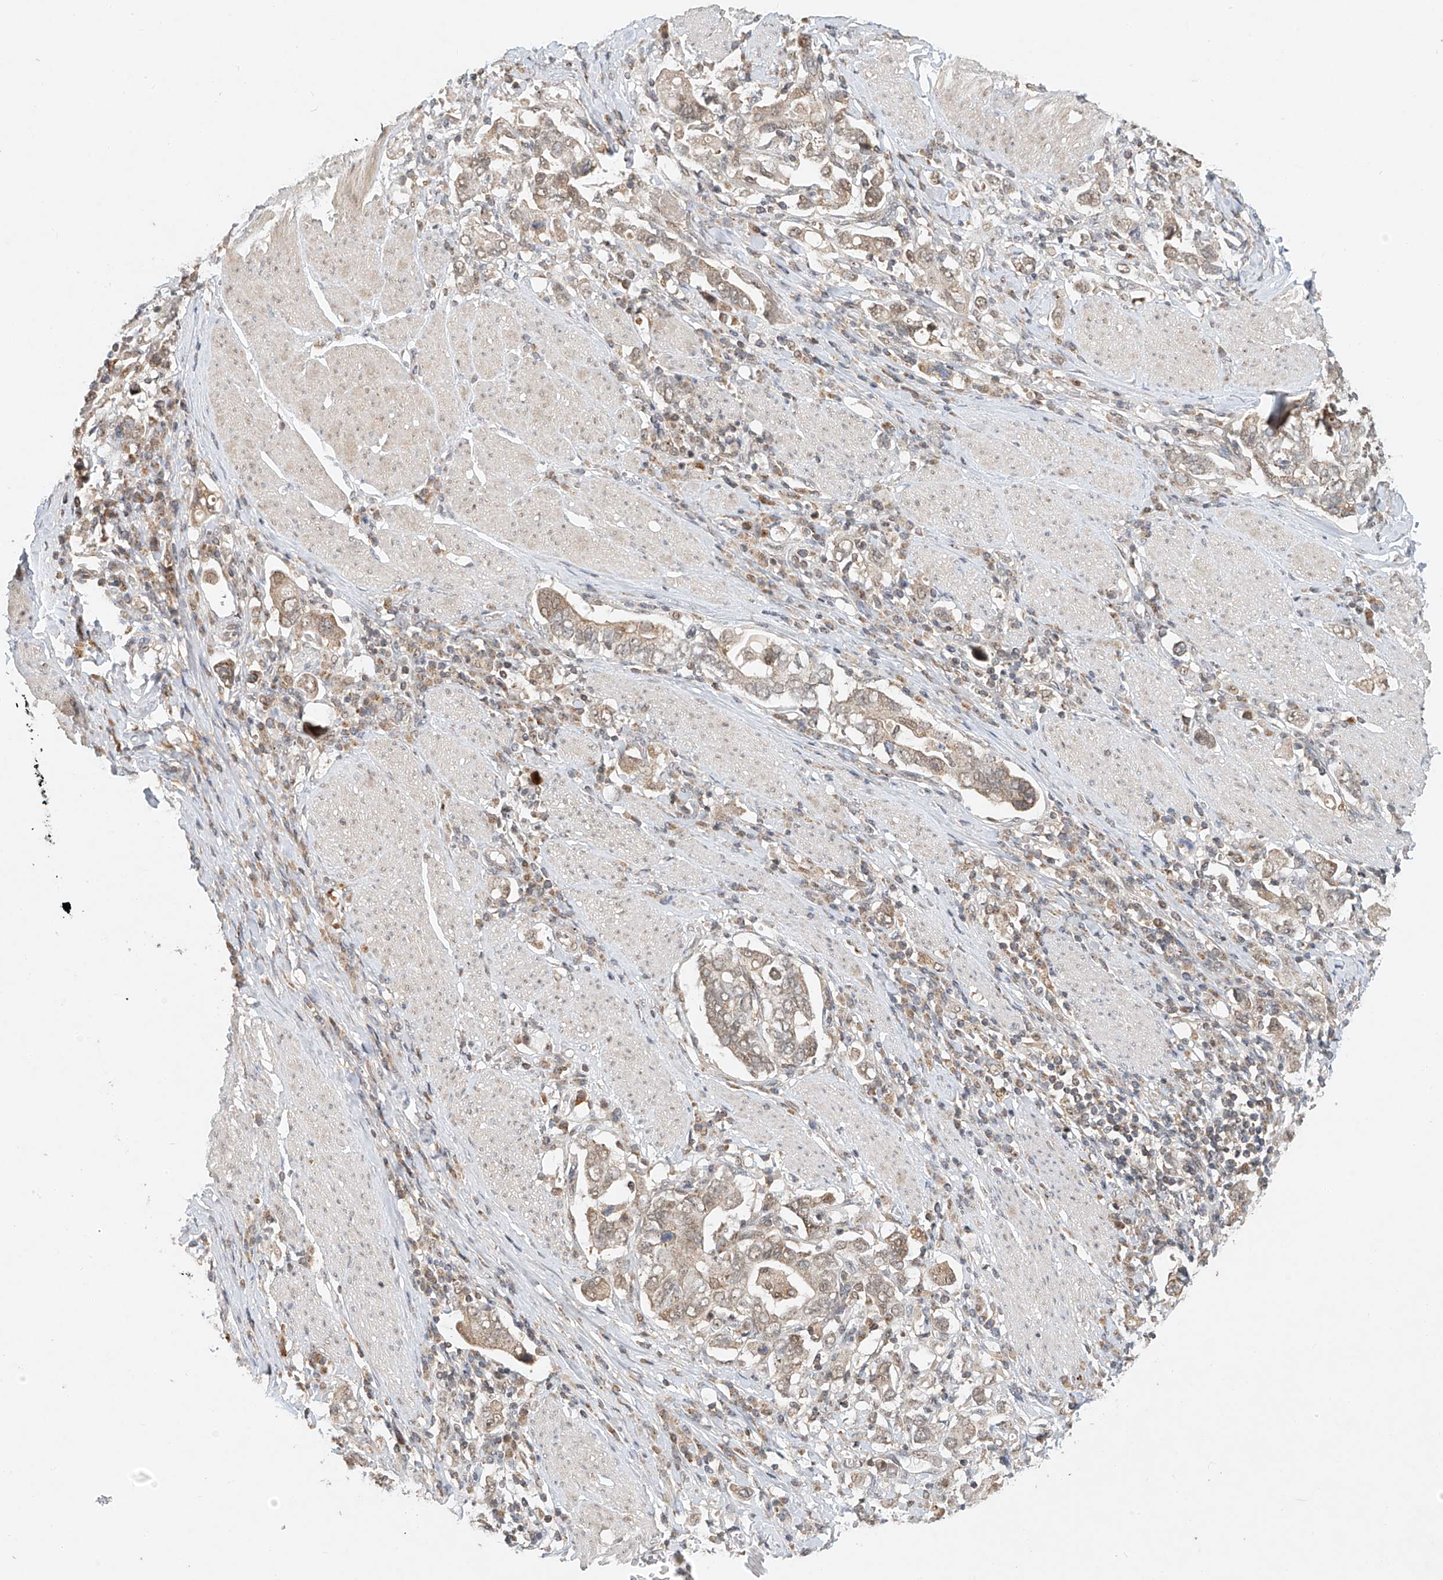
{"staining": {"intensity": "weak", "quantity": "25%-75%", "location": "cytoplasmic/membranous,nuclear"}, "tissue": "stomach cancer", "cell_type": "Tumor cells", "image_type": "cancer", "snomed": [{"axis": "morphology", "description": "Adenocarcinoma, NOS"}, {"axis": "topography", "description": "Stomach, upper"}], "caption": "Immunohistochemical staining of human stomach cancer (adenocarcinoma) exhibits weak cytoplasmic/membranous and nuclear protein expression in approximately 25%-75% of tumor cells. The staining was performed using DAB (3,3'-diaminobenzidine), with brown indicating positive protein expression. Nuclei are stained blue with hematoxylin.", "gene": "SYTL3", "patient": {"sex": "male", "age": 62}}